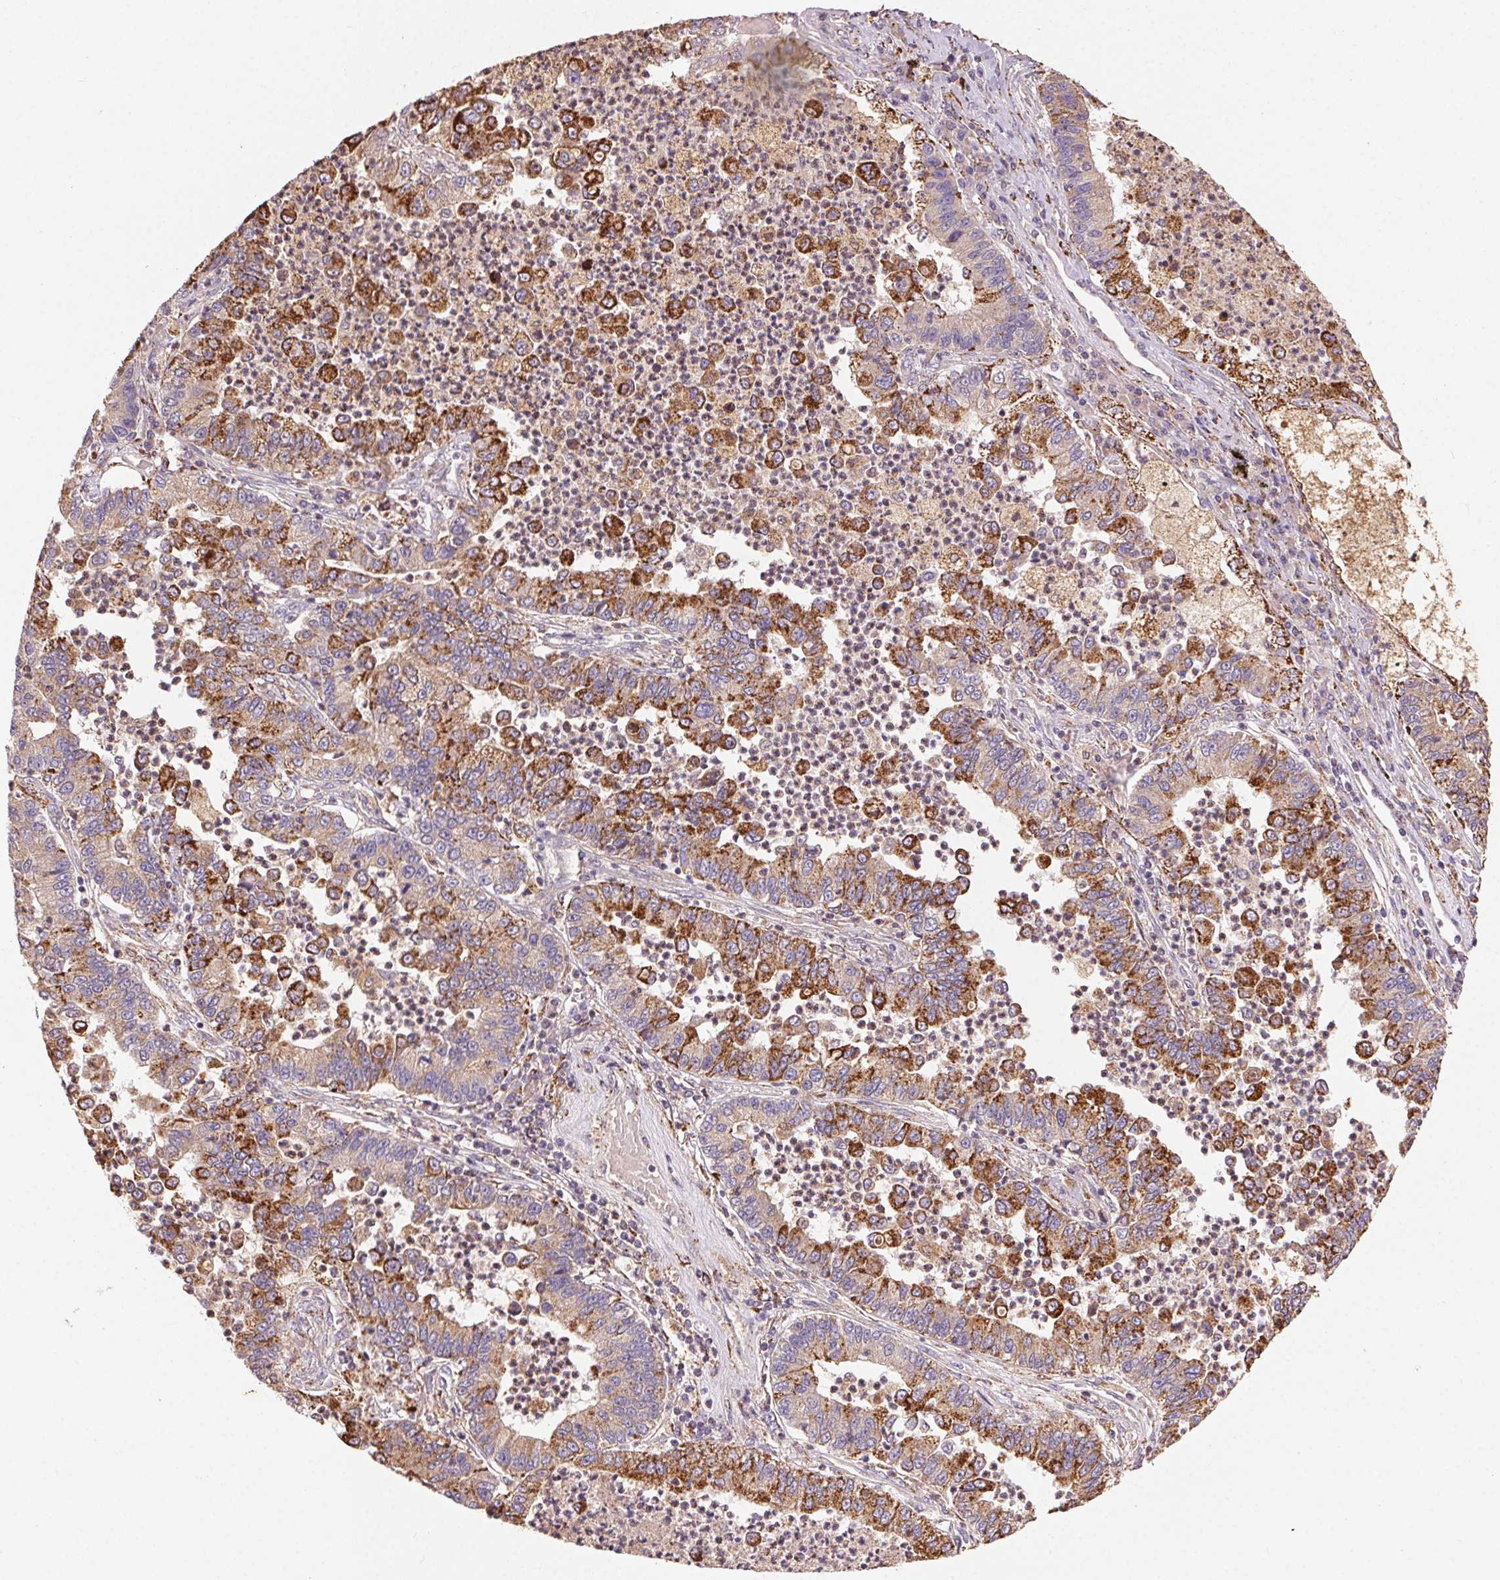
{"staining": {"intensity": "moderate", "quantity": "25%-75%", "location": "cytoplasmic/membranous"}, "tissue": "lung cancer", "cell_type": "Tumor cells", "image_type": "cancer", "snomed": [{"axis": "morphology", "description": "Adenocarcinoma, NOS"}, {"axis": "topography", "description": "Lung"}], "caption": "The immunohistochemical stain shows moderate cytoplasmic/membranous positivity in tumor cells of lung cancer tissue.", "gene": "FNBP1L", "patient": {"sex": "female", "age": 57}}